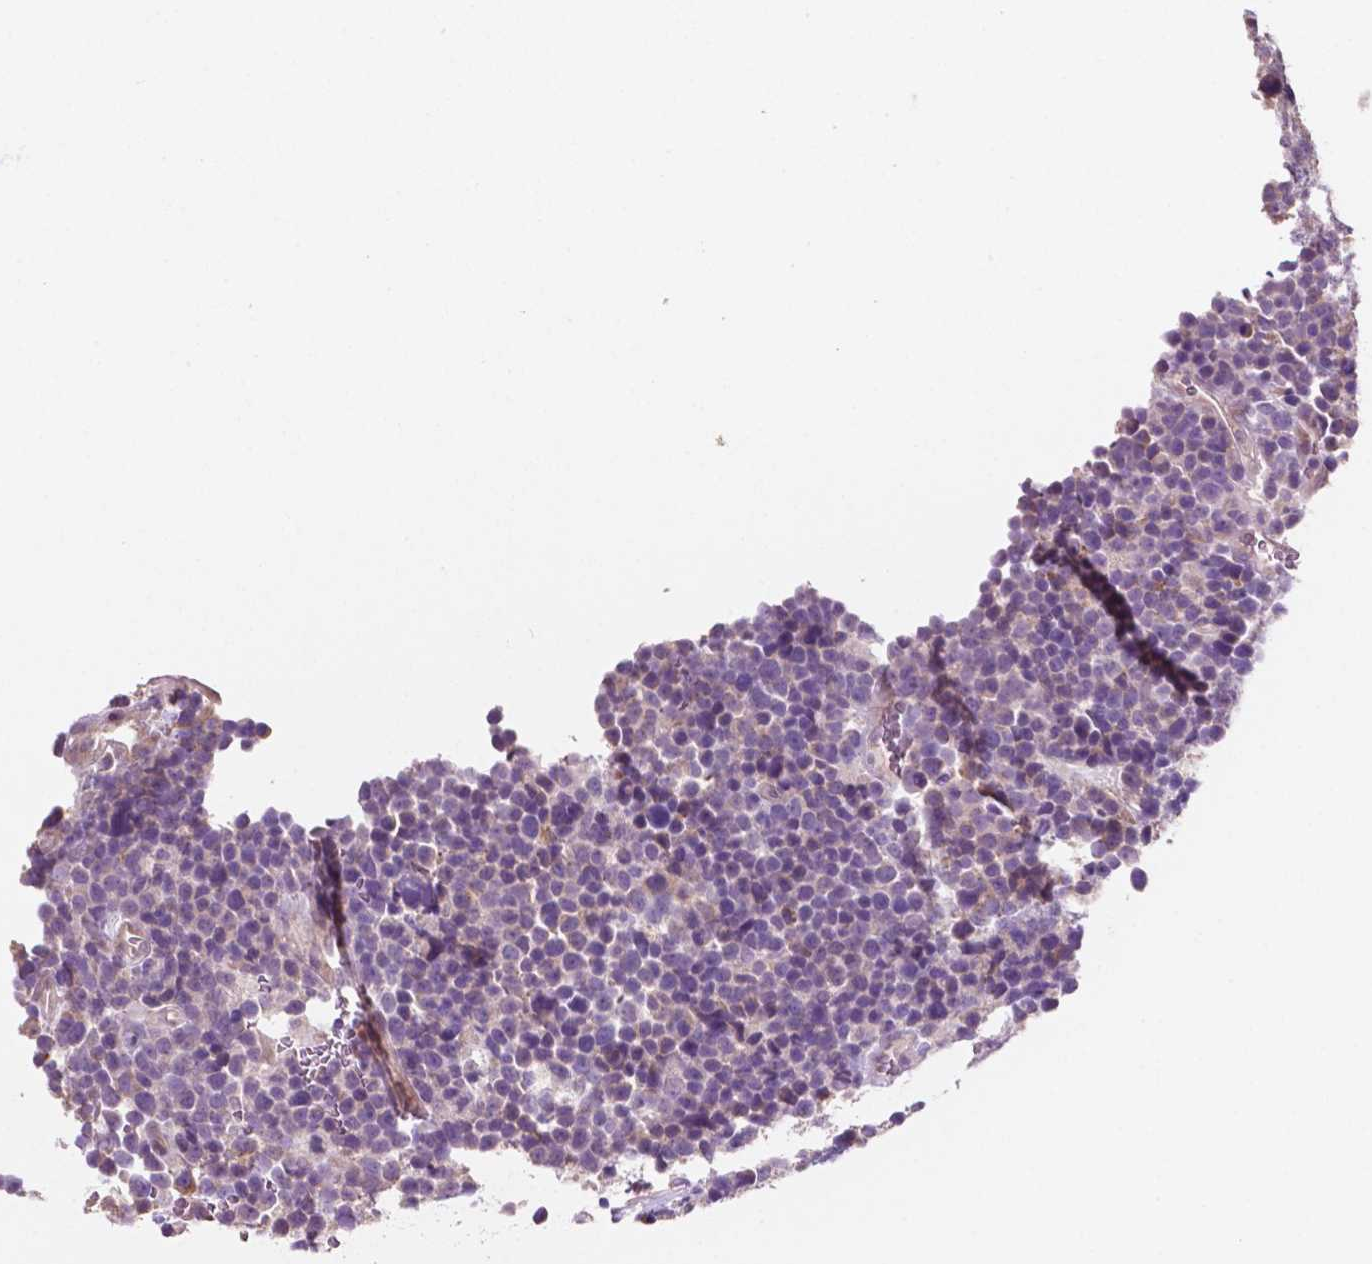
{"staining": {"intensity": "negative", "quantity": "none", "location": "none"}, "tissue": "glioma", "cell_type": "Tumor cells", "image_type": "cancer", "snomed": [{"axis": "morphology", "description": "Glioma, malignant, High grade"}, {"axis": "topography", "description": "Brain"}], "caption": "An IHC image of glioma is shown. There is no staining in tumor cells of glioma. (Stains: DAB IHC with hematoxylin counter stain, Microscopy: brightfield microscopy at high magnification).", "gene": "LRP1B", "patient": {"sex": "male", "age": 33}}